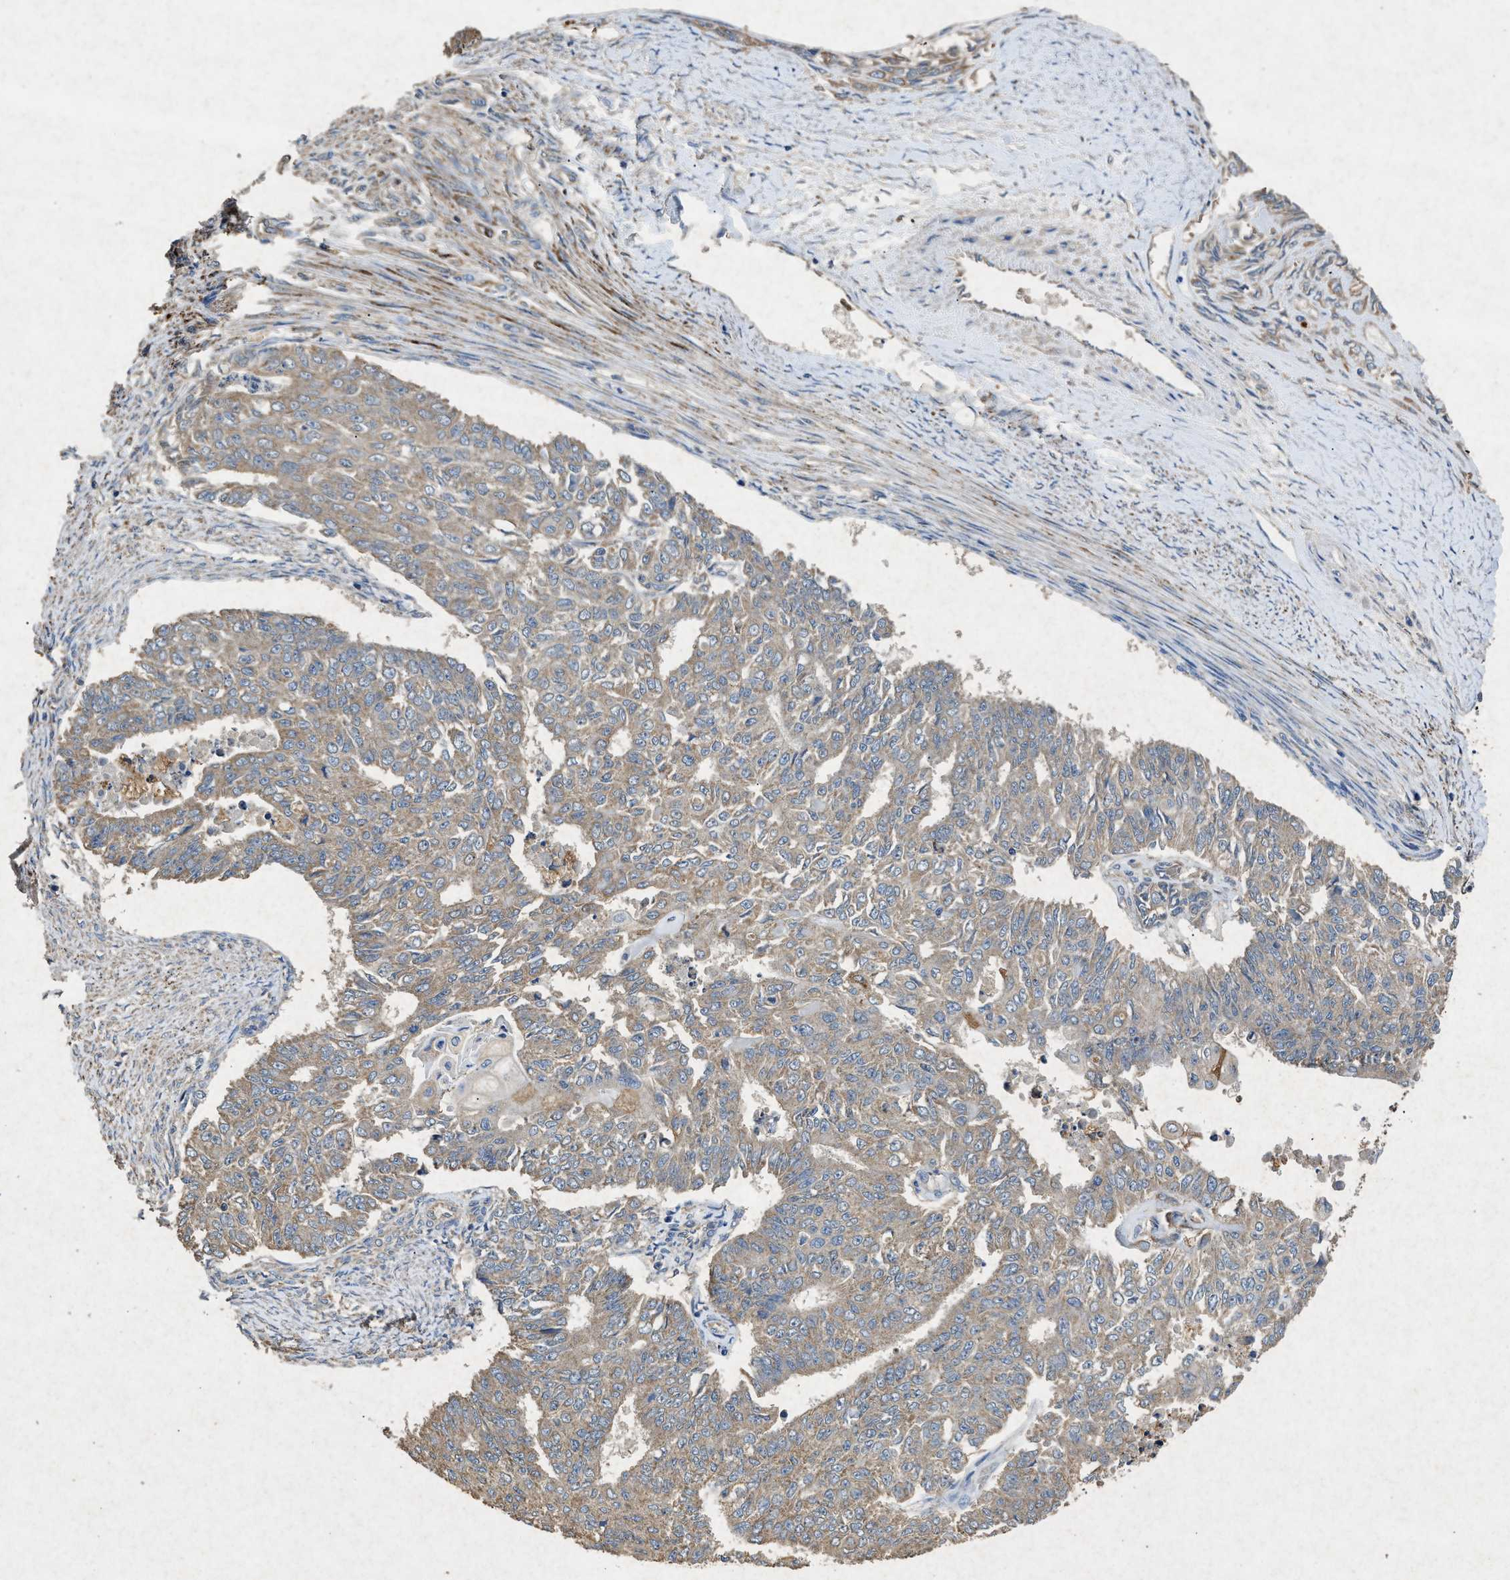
{"staining": {"intensity": "weak", "quantity": ">75%", "location": "cytoplasmic/membranous"}, "tissue": "endometrial cancer", "cell_type": "Tumor cells", "image_type": "cancer", "snomed": [{"axis": "morphology", "description": "Adenocarcinoma, NOS"}, {"axis": "topography", "description": "Endometrium"}], "caption": "This is an image of immunohistochemistry (IHC) staining of endometrial adenocarcinoma, which shows weak staining in the cytoplasmic/membranous of tumor cells.", "gene": "CDK15", "patient": {"sex": "female", "age": 32}}